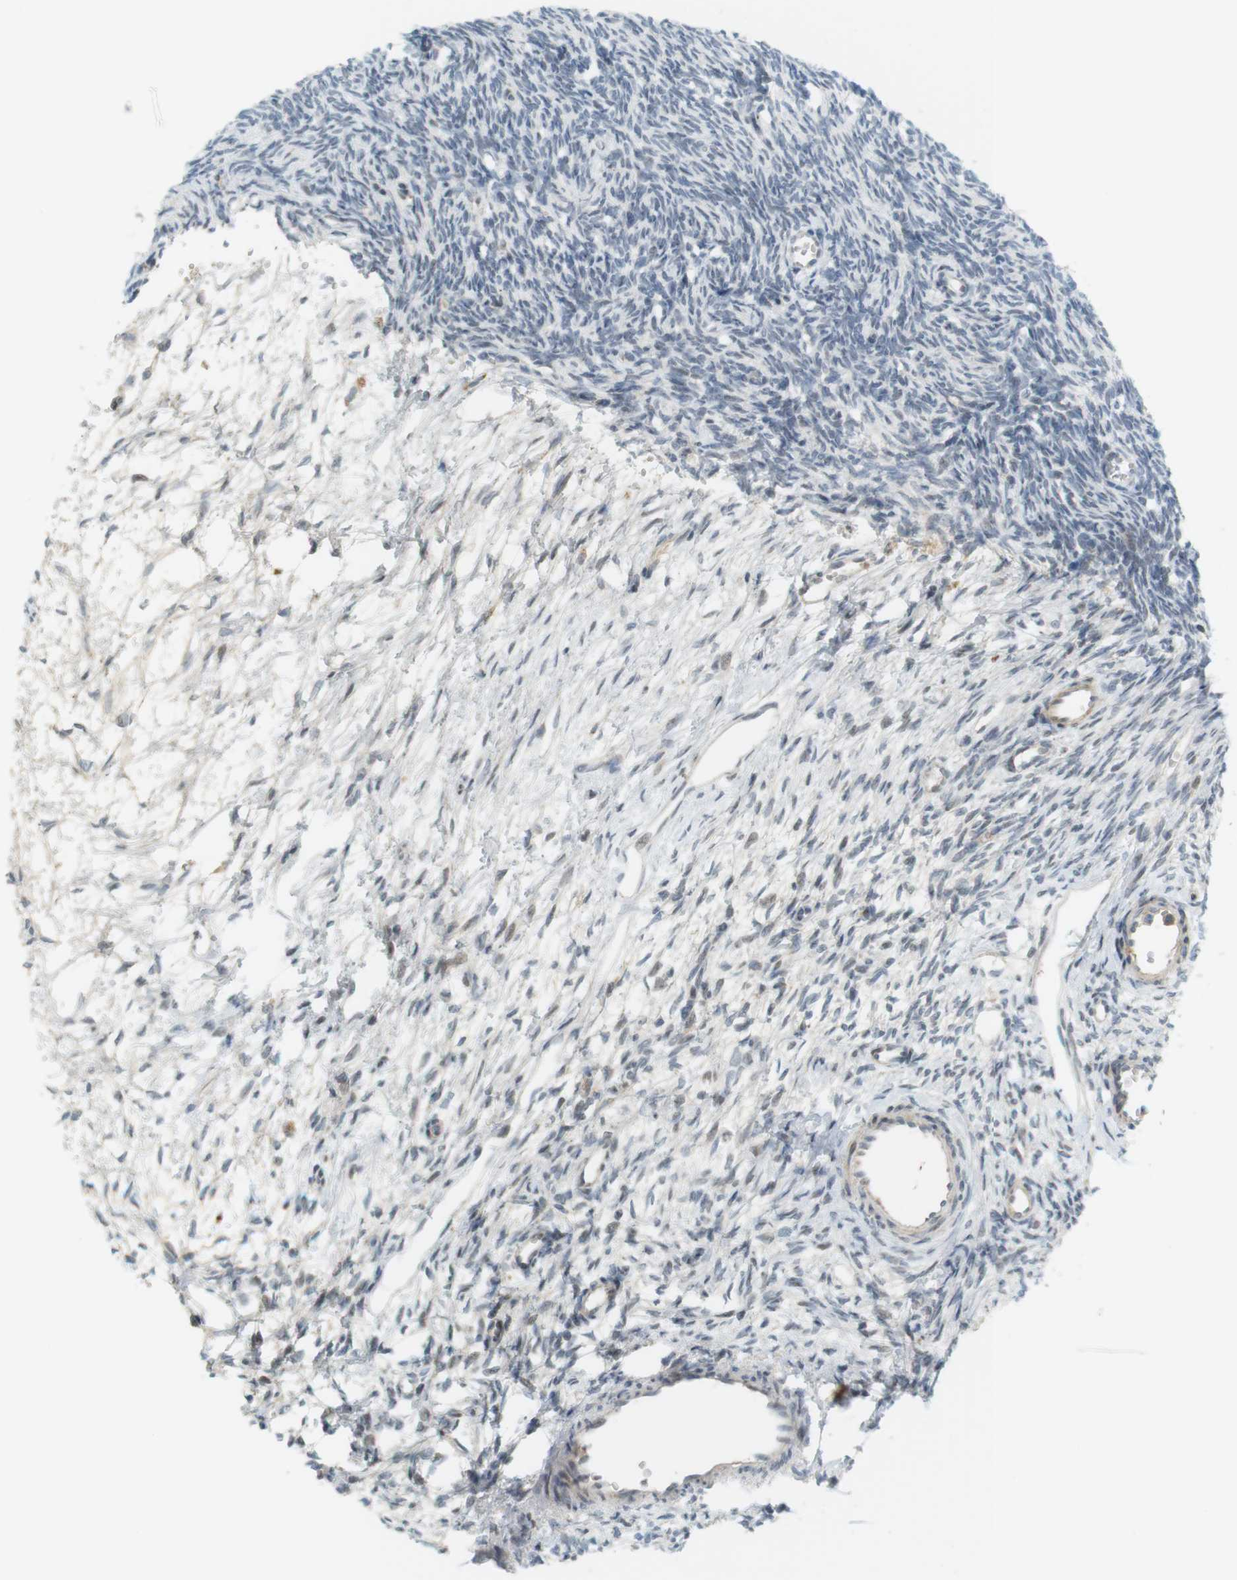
{"staining": {"intensity": "weak", "quantity": "<25%", "location": "nuclear"}, "tissue": "ovary", "cell_type": "Ovarian stroma cells", "image_type": "normal", "snomed": [{"axis": "morphology", "description": "Normal tissue, NOS"}, {"axis": "topography", "description": "Ovary"}], "caption": "This is a micrograph of immunohistochemistry staining of unremarkable ovary, which shows no positivity in ovarian stroma cells. The staining is performed using DAB (3,3'-diaminobenzidine) brown chromogen with nuclei counter-stained in using hematoxylin.", "gene": "DMC1", "patient": {"sex": "female", "age": 33}}